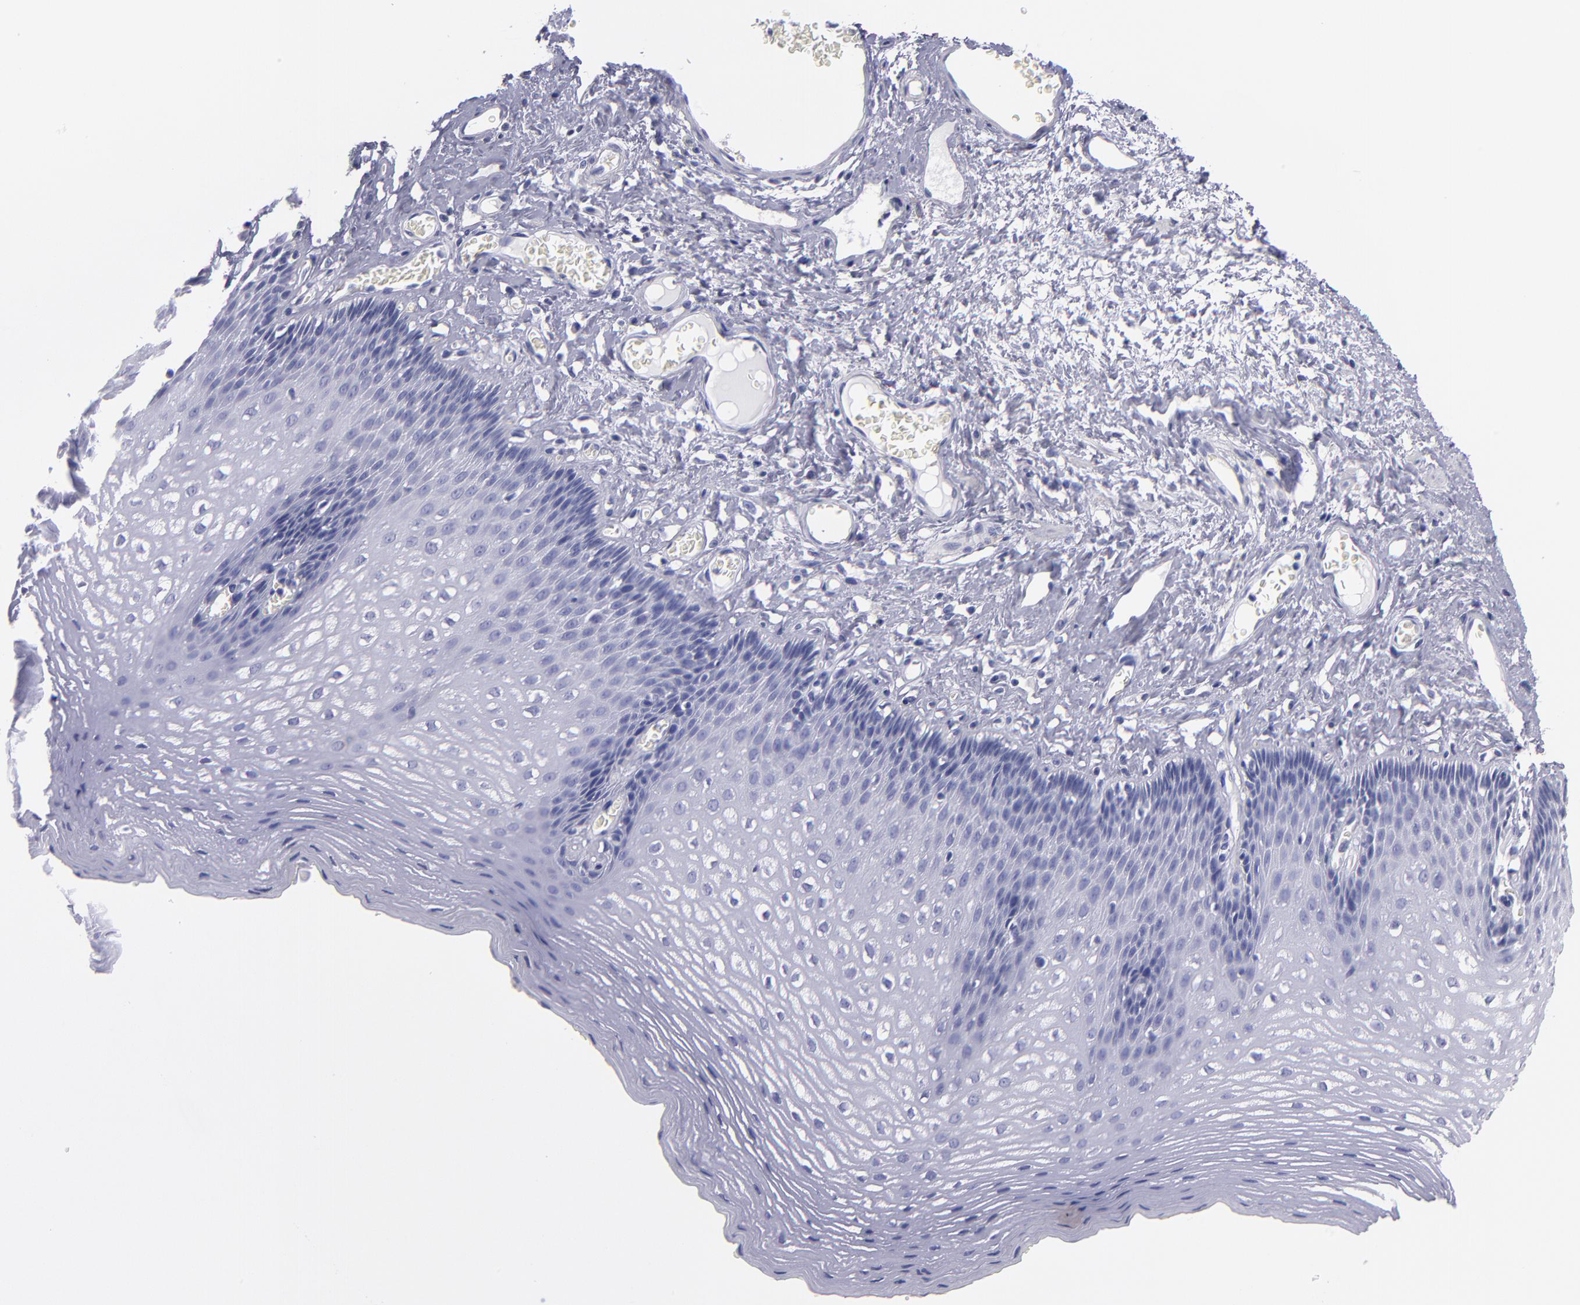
{"staining": {"intensity": "negative", "quantity": "none", "location": "none"}, "tissue": "esophagus", "cell_type": "Squamous epithelial cells", "image_type": "normal", "snomed": [{"axis": "morphology", "description": "Normal tissue, NOS"}, {"axis": "topography", "description": "Esophagus"}], "caption": "This is an immunohistochemistry (IHC) photomicrograph of normal human esophagus. There is no staining in squamous epithelial cells.", "gene": "MB", "patient": {"sex": "female", "age": 70}}